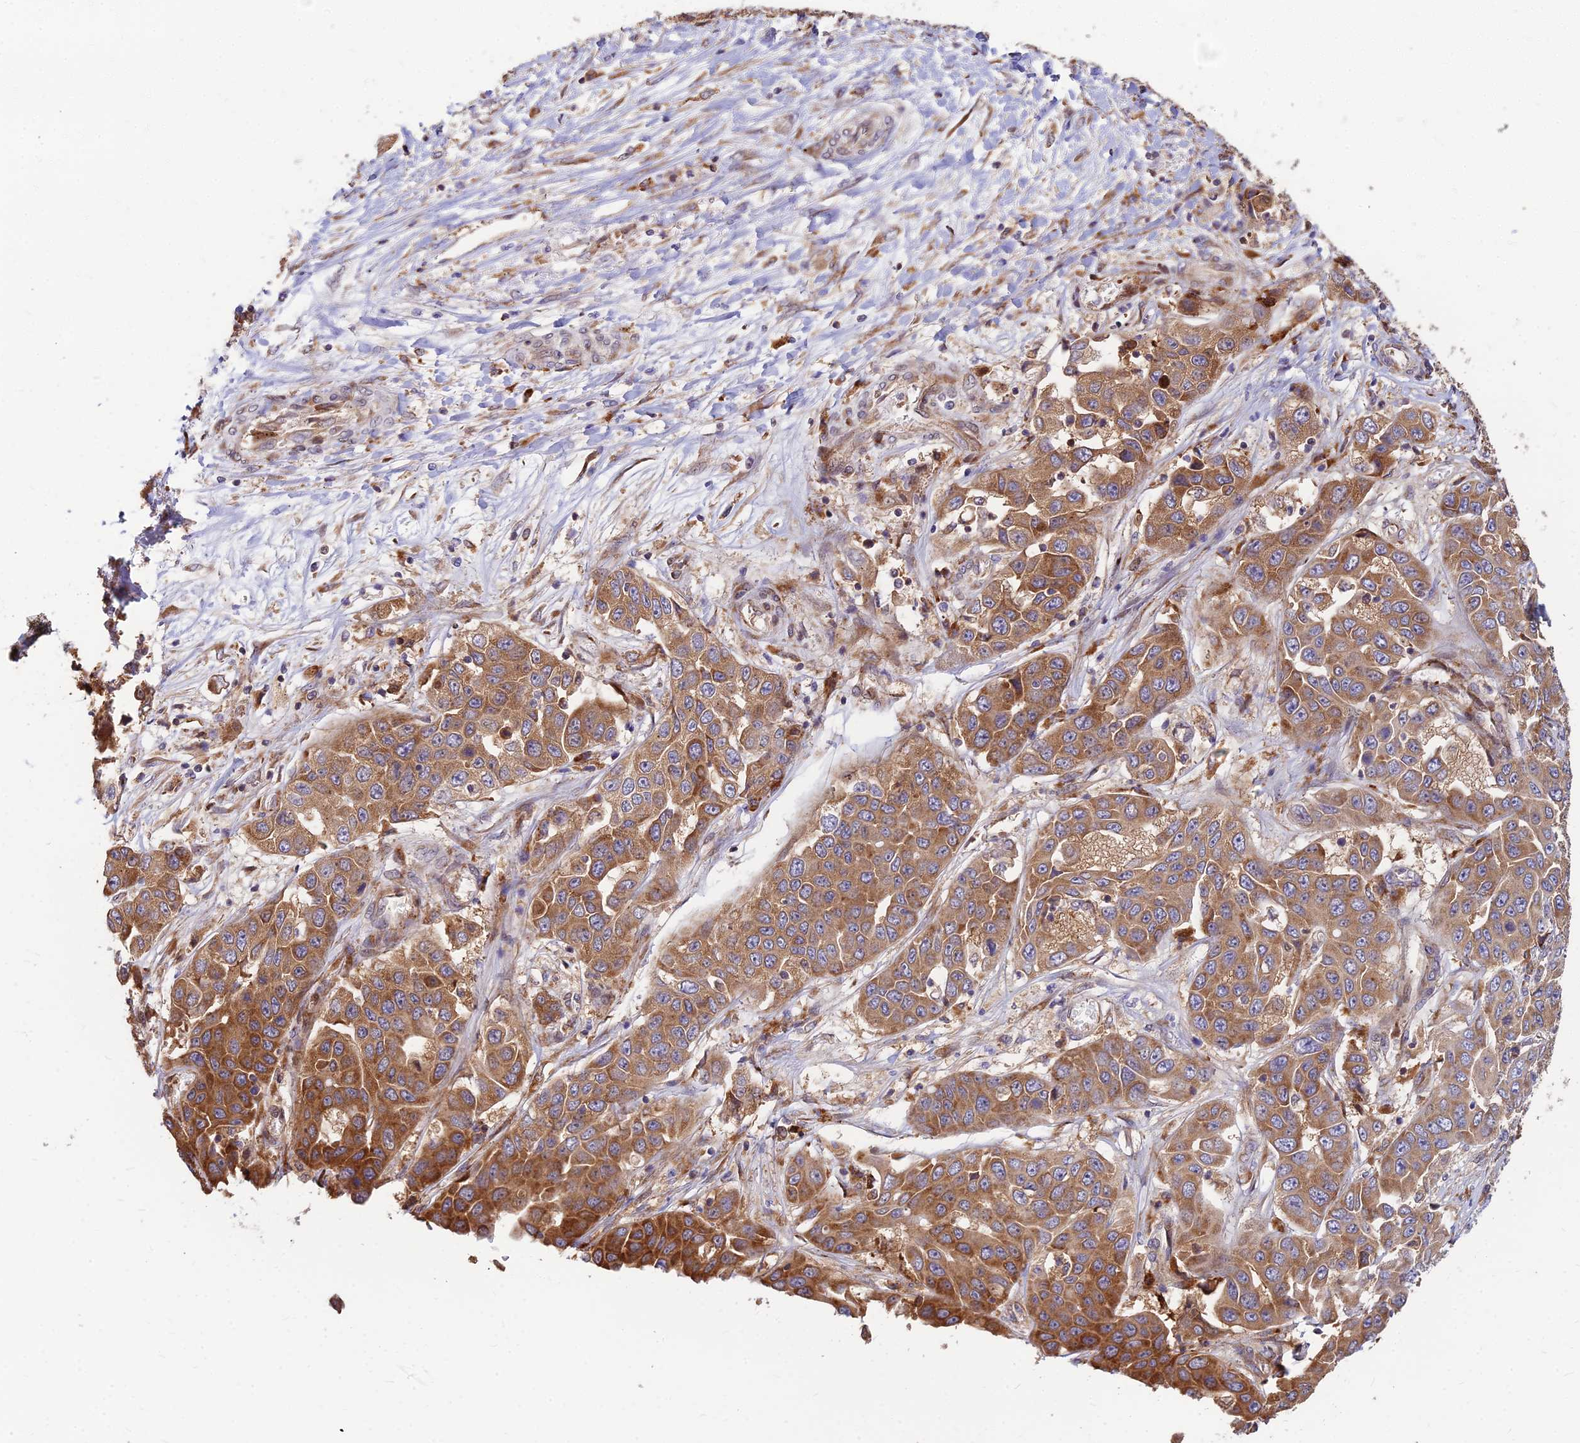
{"staining": {"intensity": "moderate", "quantity": ">75%", "location": "cytoplasmic/membranous"}, "tissue": "liver cancer", "cell_type": "Tumor cells", "image_type": "cancer", "snomed": [{"axis": "morphology", "description": "Cholangiocarcinoma"}, {"axis": "topography", "description": "Liver"}], "caption": "Approximately >75% of tumor cells in human liver cancer (cholangiocarcinoma) display moderate cytoplasmic/membranous protein positivity as visualized by brown immunohistochemical staining.", "gene": "CCT6B", "patient": {"sex": "female", "age": 52}}